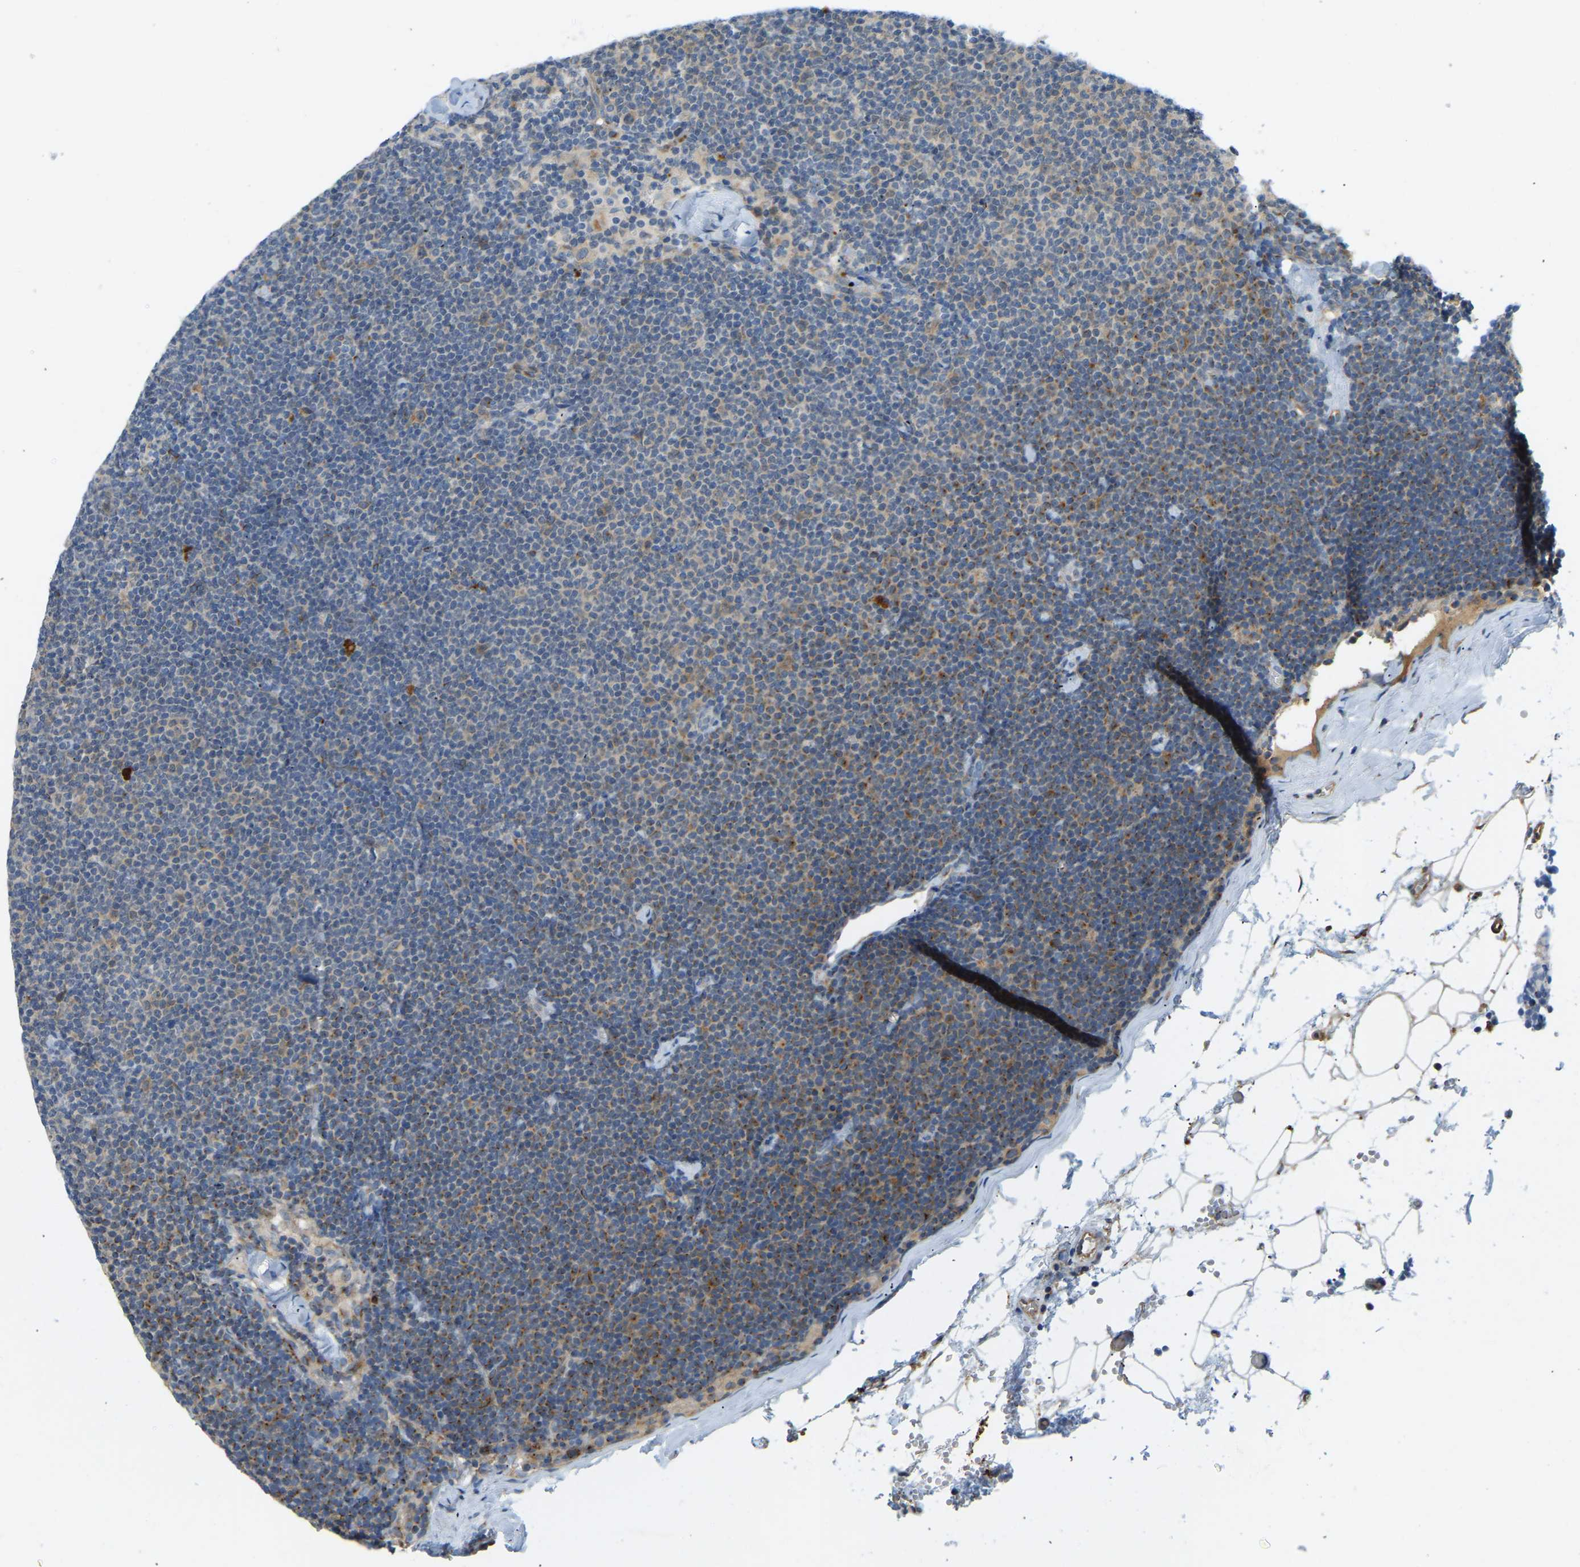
{"staining": {"intensity": "moderate", "quantity": "<25%", "location": "cytoplasmic/membranous"}, "tissue": "lymphoma", "cell_type": "Tumor cells", "image_type": "cancer", "snomed": [{"axis": "morphology", "description": "Malignant lymphoma, non-Hodgkin's type, Low grade"}, {"axis": "topography", "description": "Lymph node"}], "caption": "Moderate cytoplasmic/membranous expression is identified in about <25% of tumor cells in lymphoma.", "gene": "NME8", "patient": {"sex": "female", "age": 53}}